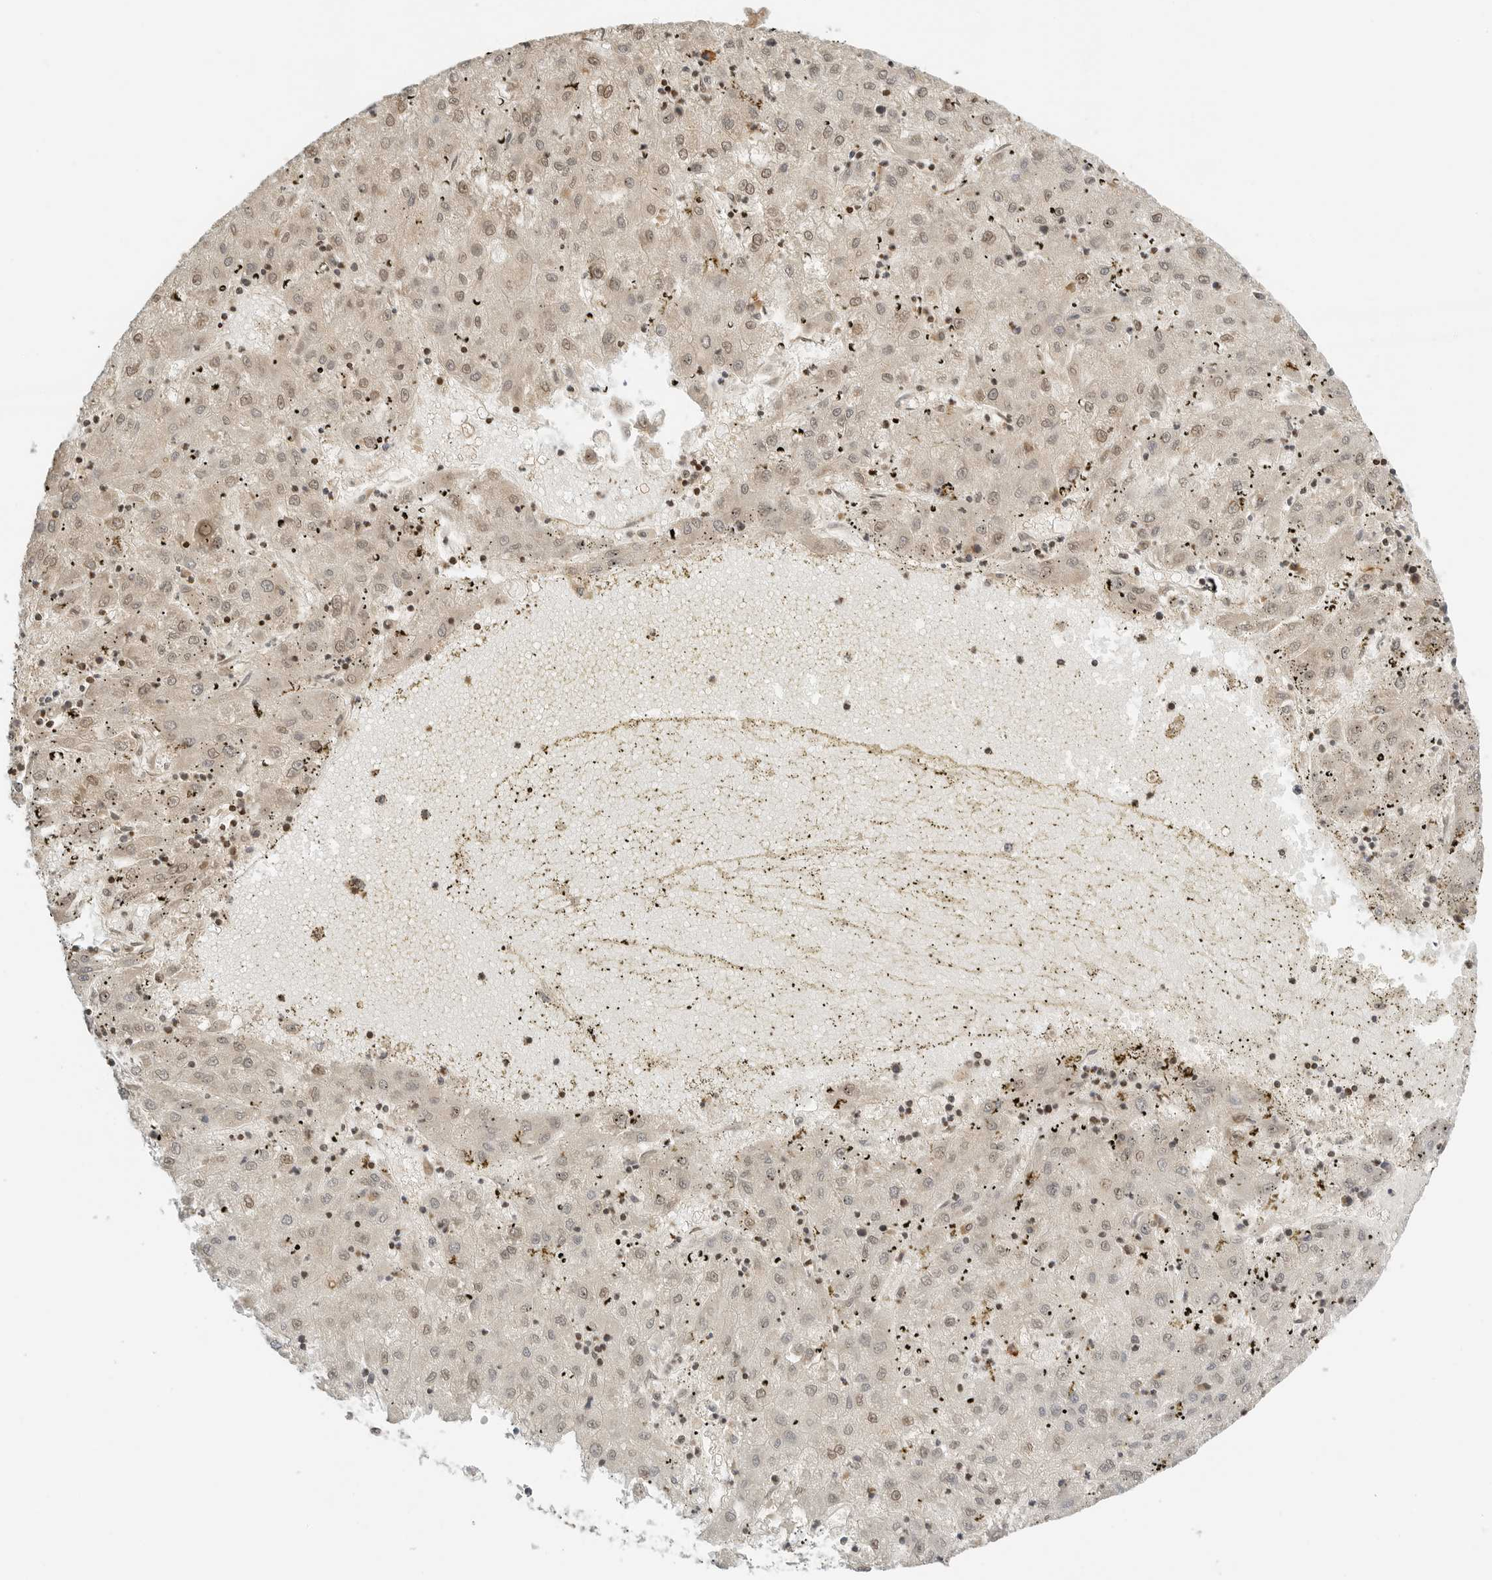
{"staining": {"intensity": "weak", "quantity": "25%-75%", "location": "nuclear"}, "tissue": "liver cancer", "cell_type": "Tumor cells", "image_type": "cancer", "snomed": [{"axis": "morphology", "description": "Carcinoma, Hepatocellular, NOS"}, {"axis": "topography", "description": "Liver"}], "caption": "Liver hepatocellular carcinoma tissue reveals weak nuclear positivity in about 25%-75% of tumor cells, visualized by immunohistochemistry.", "gene": "POLH", "patient": {"sex": "male", "age": 72}}